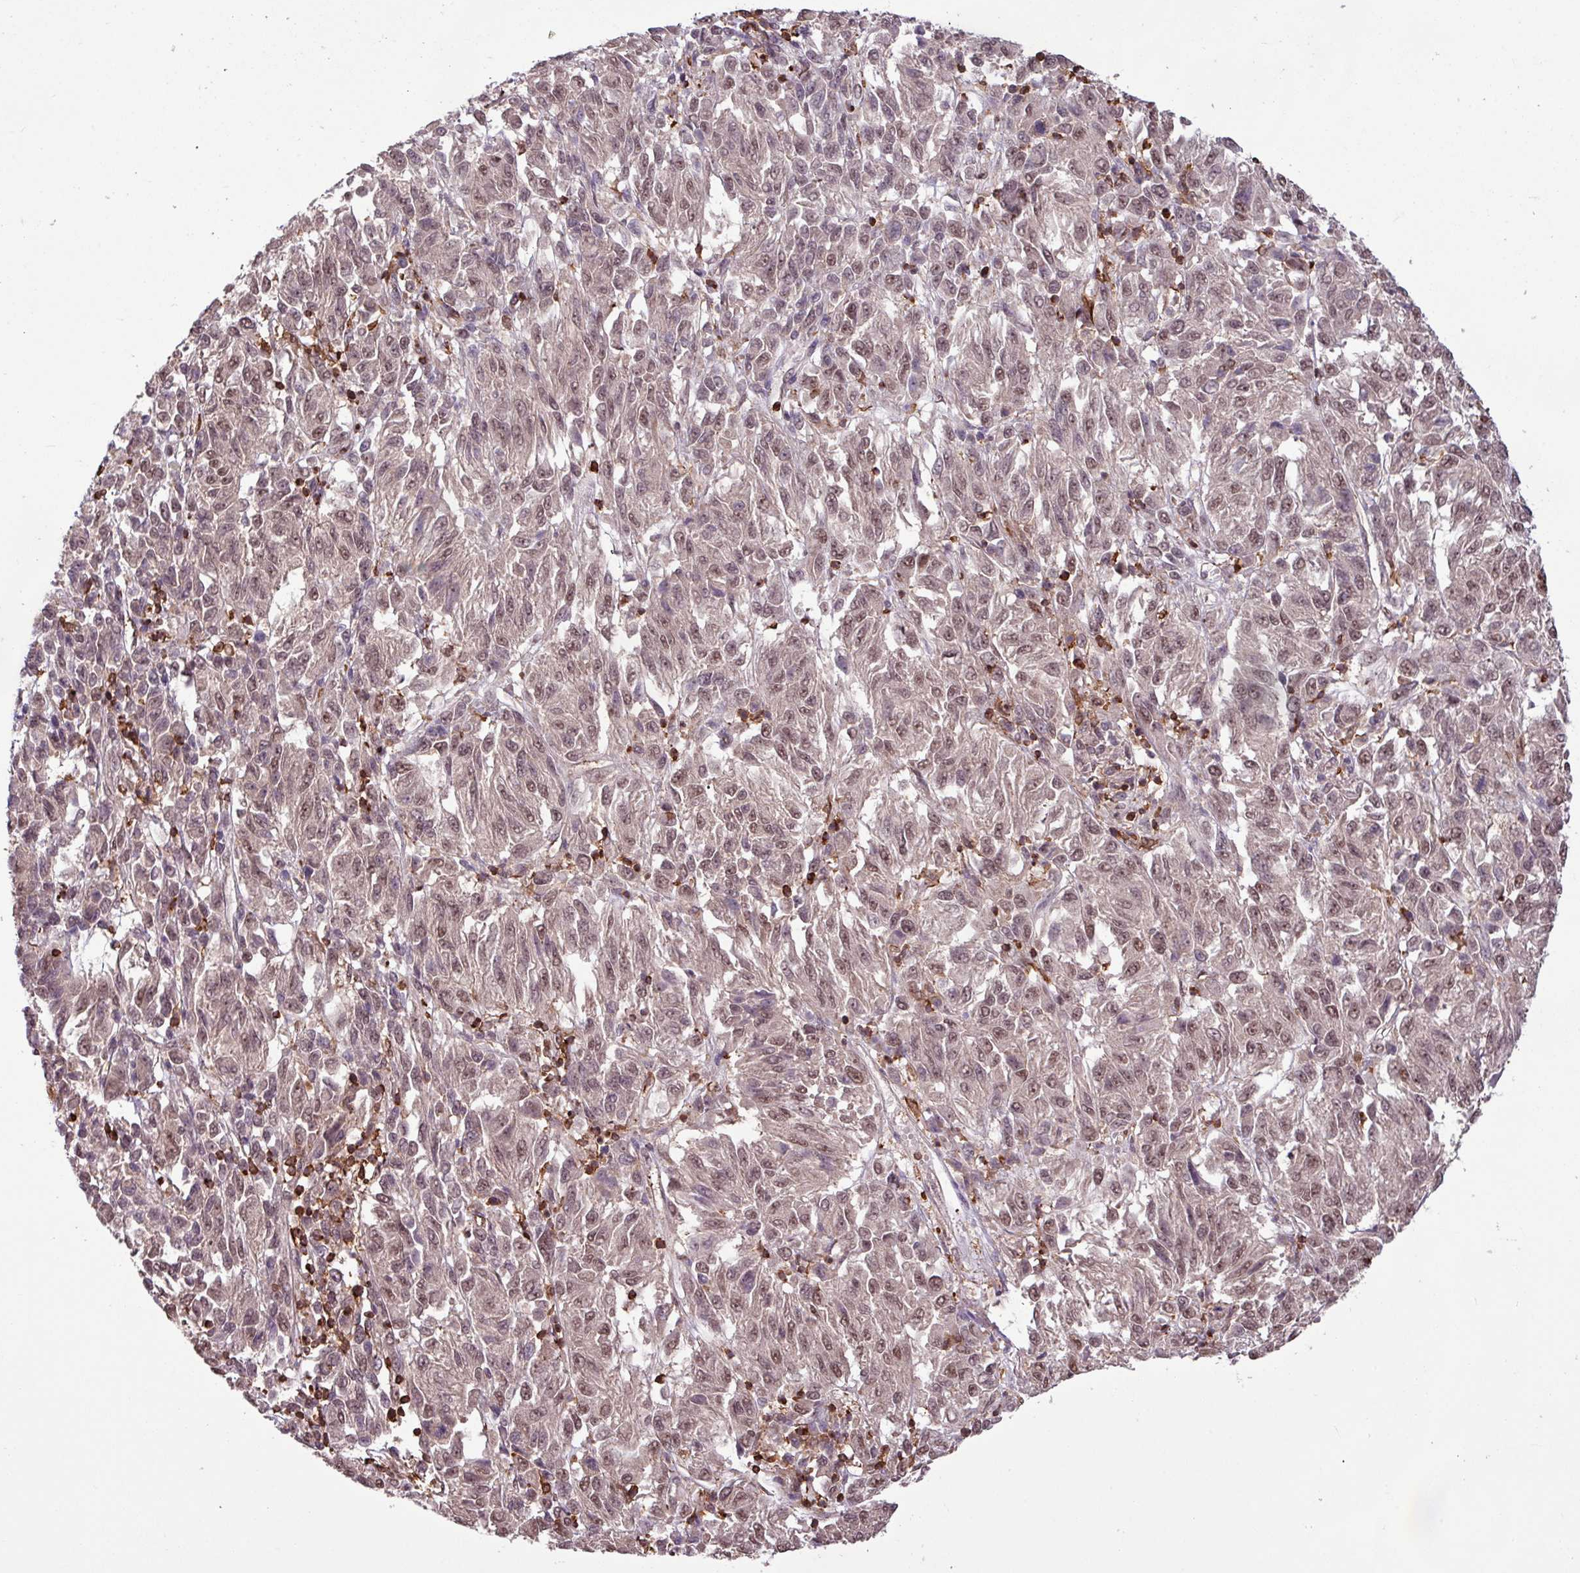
{"staining": {"intensity": "weak", "quantity": "25%-75%", "location": "nuclear"}, "tissue": "melanoma", "cell_type": "Tumor cells", "image_type": "cancer", "snomed": [{"axis": "morphology", "description": "Malignant melanoma, Metastatic site"}, {"axis": "topography", "description": "Lung"}], "caption": "About 25%-75% of tumor cells in human melanoma display weak nuclear protein positivity as visualized by brown immunohistochemical staining.", "gene": "GON7", "patient": {"sex": "male", "age": 64}}